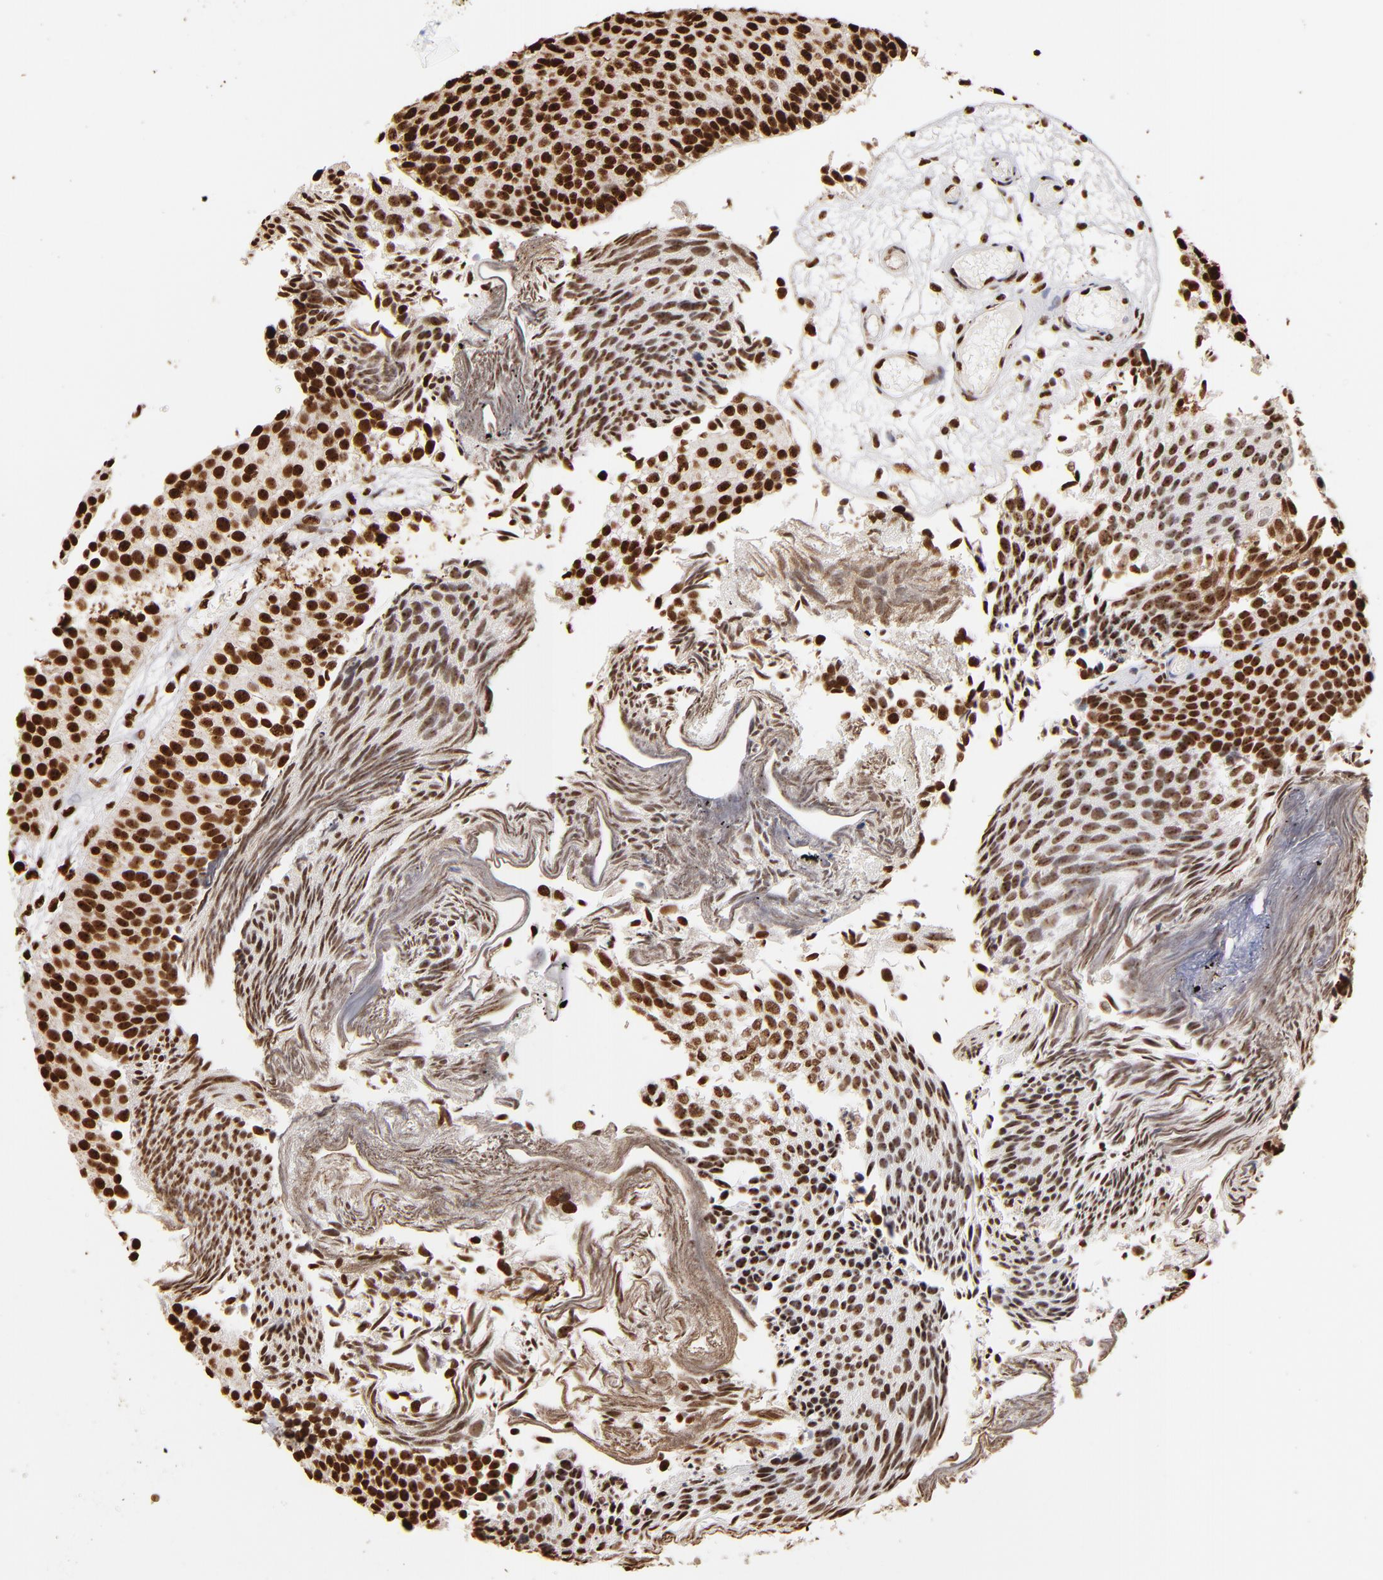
{"staining": {"intensity": "strong", "quantity": ">75%", "location": "nuclear"}, "tissue": "urothelial cancer", "cell_type": "Tumor cells", "image_type": "cancer", "snomed": [{"axis": "morphology", "description": "Urothelial carcinoma, Low grade"}, {"axis": "topography", "description": "Urinary bladder"}], "caption": "Immunohistochemical staining of urothelial cancer exhibits high levels of strong nuclear protein positivity in about >75% of tumor cells.", "gene": "ILF3", "patient": {"sex": "male", "age": 84}}